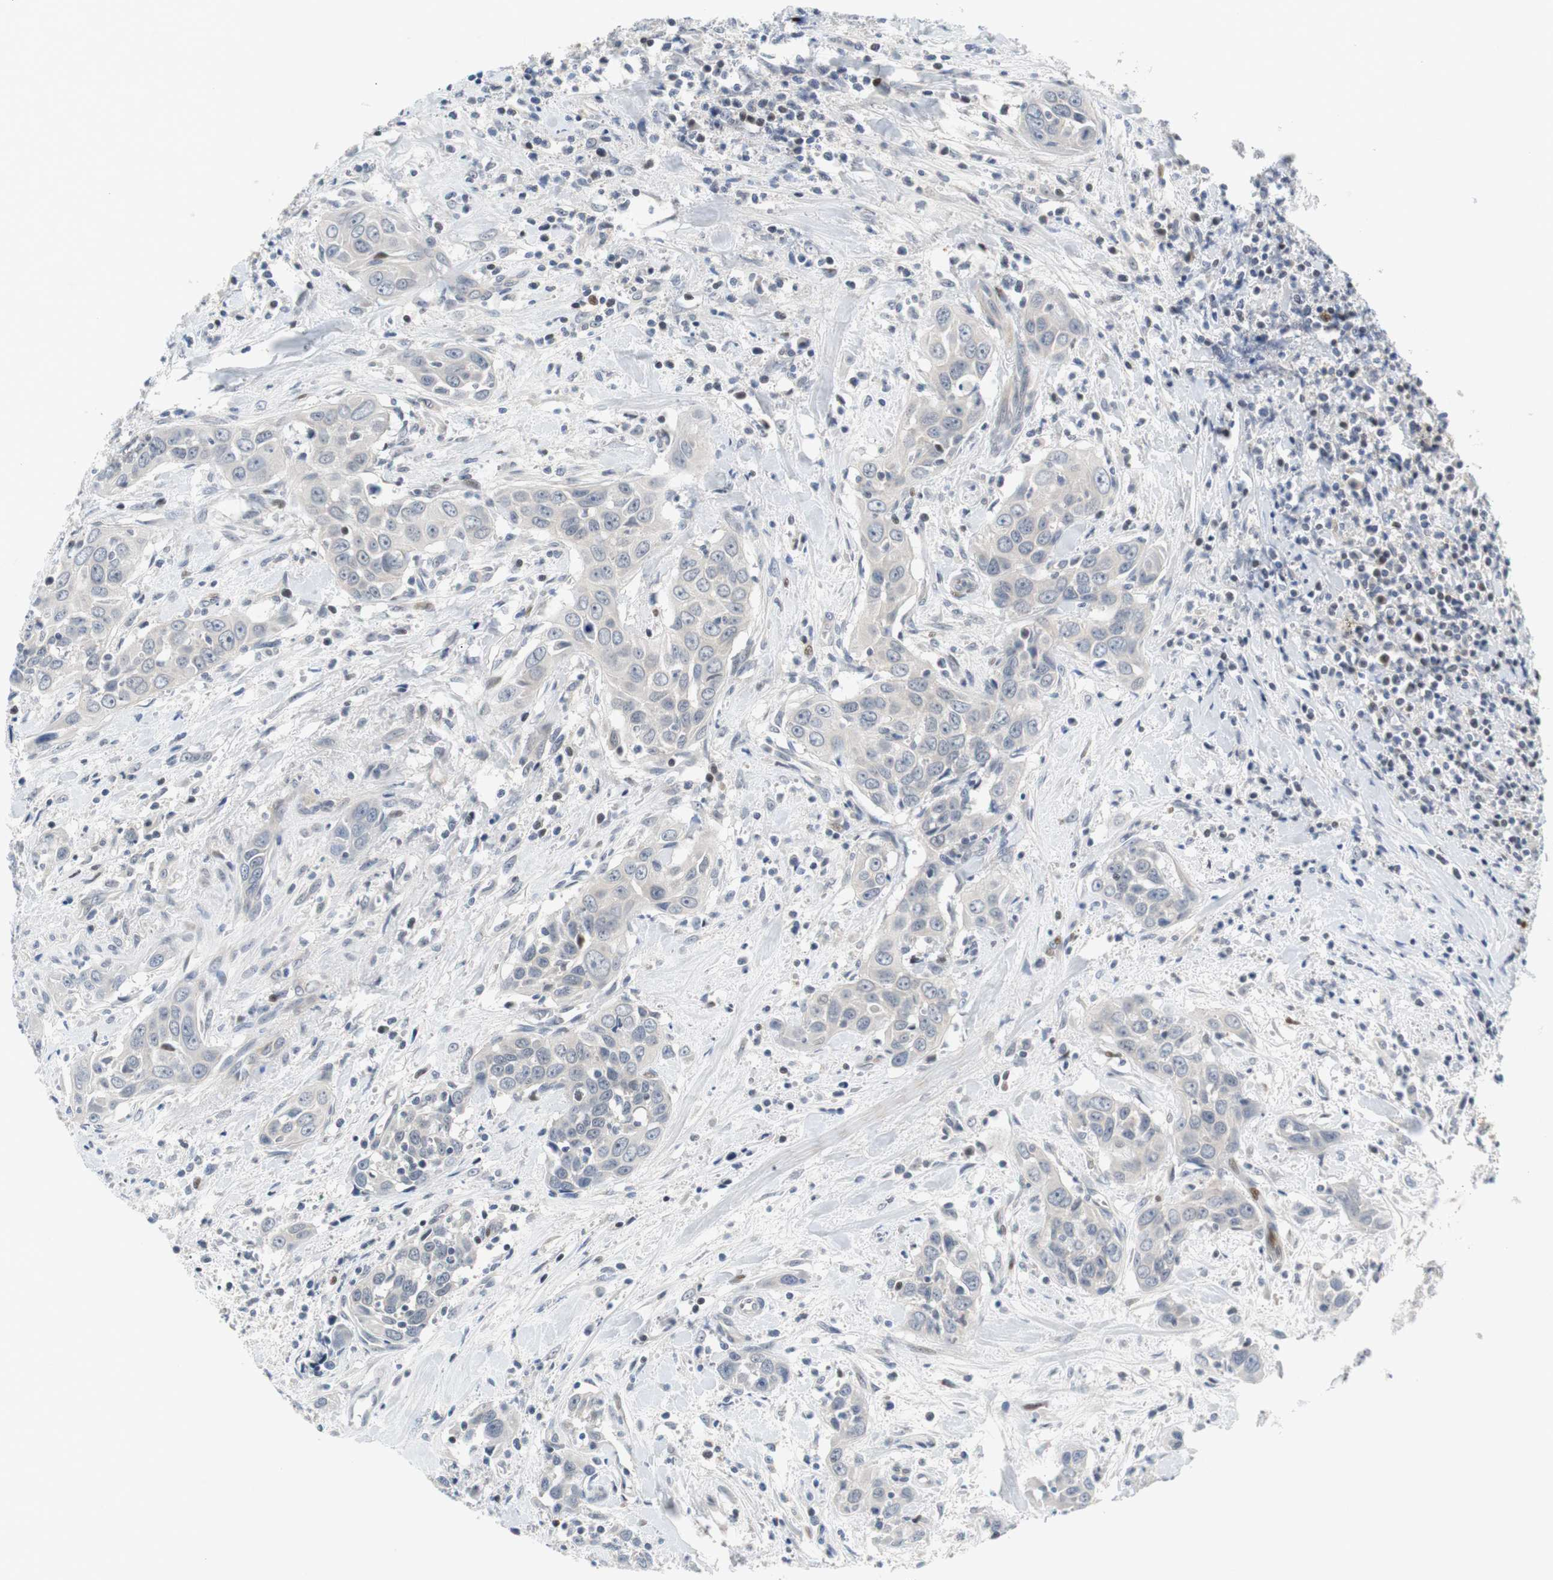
{"staining": {"intensity": "negative", "quantity": "none", "location": "none"}, "tissue": "head and neck cancer", "cell_type": "Tumor cells", "image_type": "cancer", "snomed": [{"axis": "morphology", "description": "Squamous cell carcinoma, NOS"}, {"axis": "topography", "description": "Oral tissue"}, {"axis": "topography", "description": "Head-Neck"}], "caption": "Immunohistochemistry image of neoplastic tissue: head and neck cancer (squamous cell carcinoma) stained with DAB (3,3'-diaminobenzidine) displays no significant protein staining in tumor cells. (Immunohistochemistry (ihc), brightfield microscopy, high magnification).", "gene": "MAP2K4", "patient": {"sex": "female", "age": 50}}